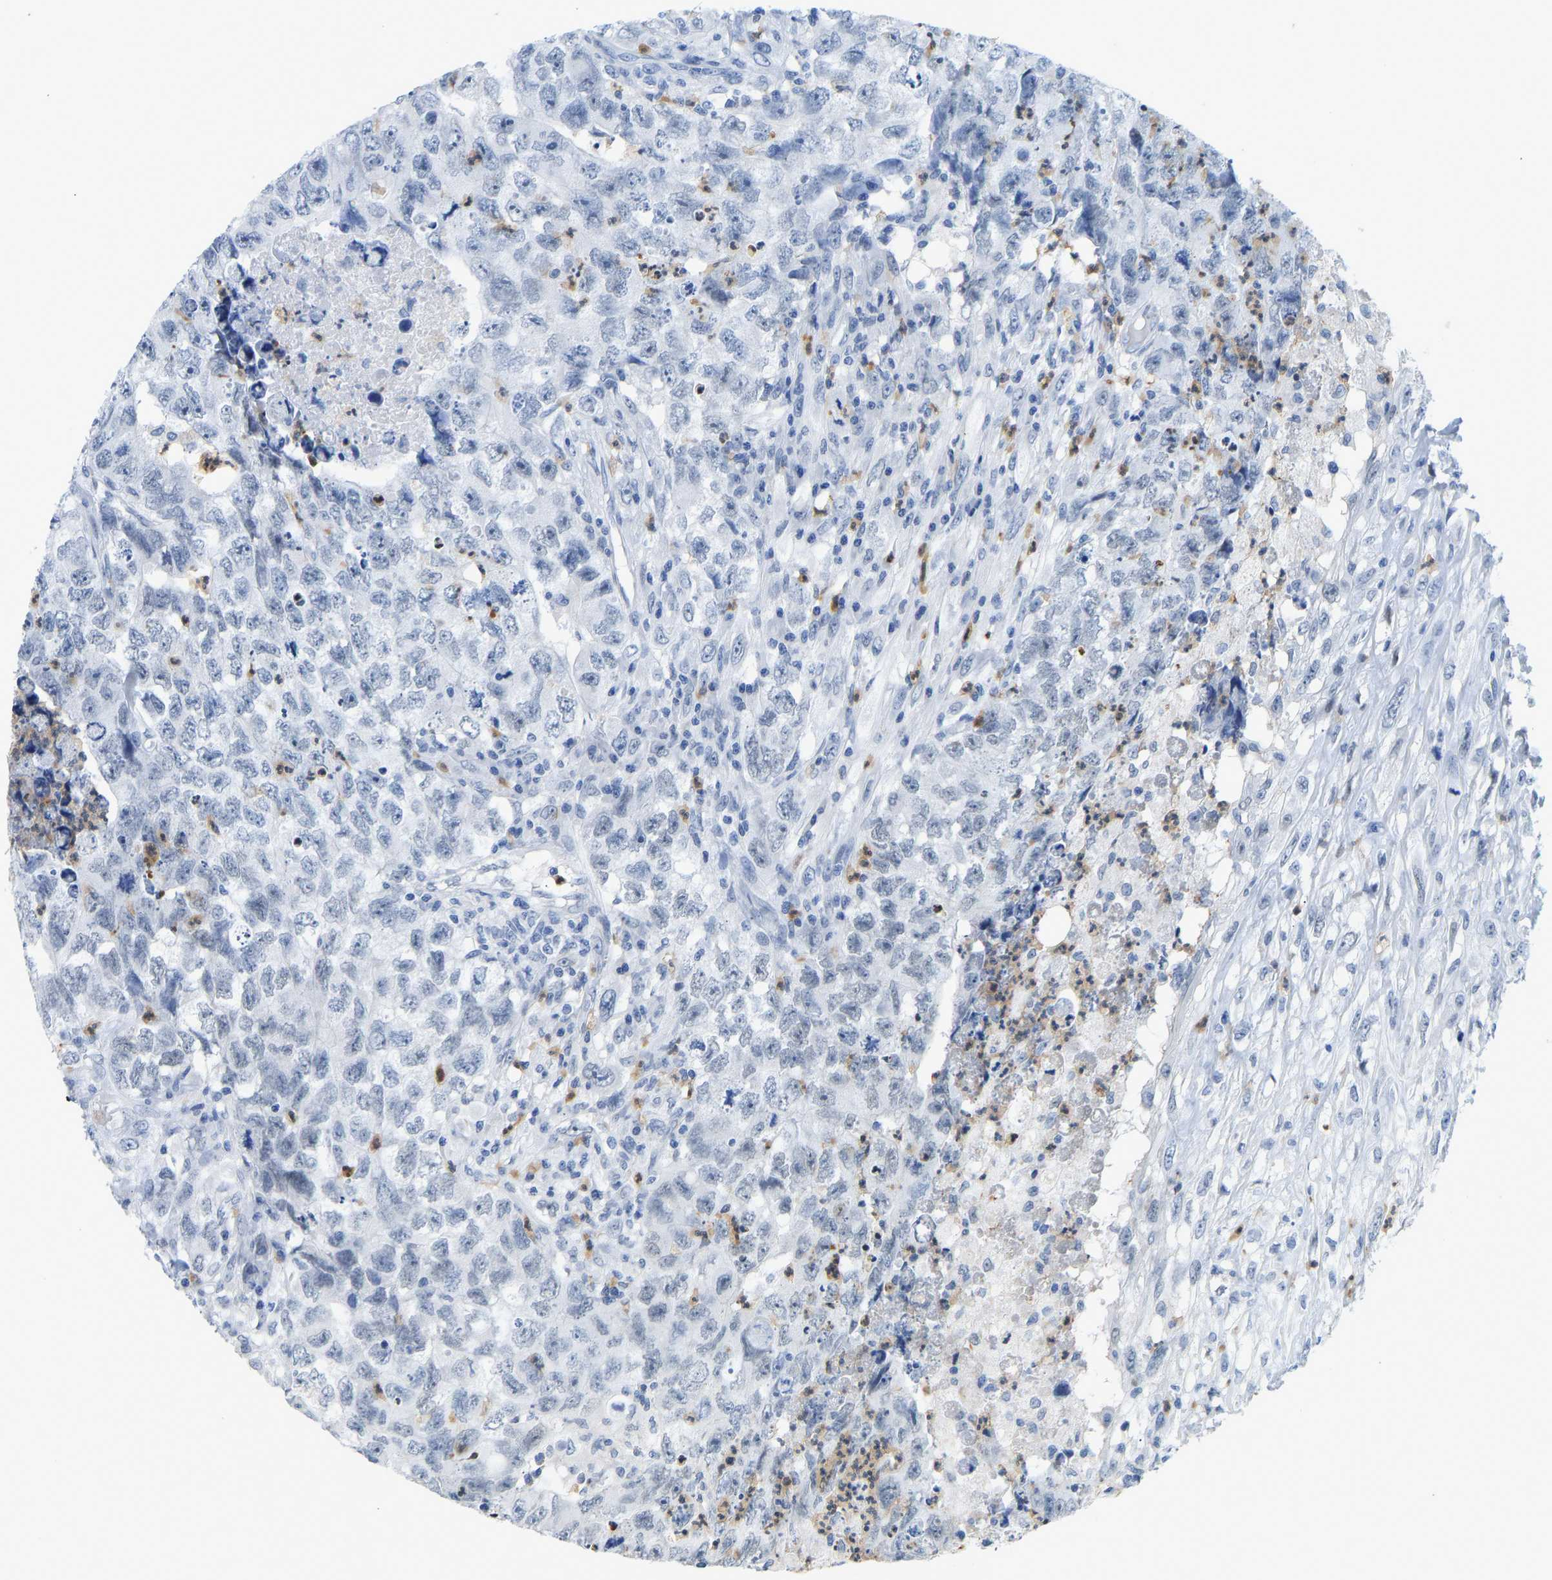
{"staining": {"intensity": "negative", "quantity": "none", "location": "none"}, "tissue": "testis cancer", "cell_type": "Tumor cells", "image_type": "cancer", "snomed": [{"axis": "morphology", "description": "Carcinoma, Embryonal, NOS"}, {"axis": "topography", "description": "Testis"}], "caption": "This image is of testis cancer (embryonal carcinoma) stained with immunohistochemistry (IHC) to label a protein in brown with the nuclei are counter-stained blue. There is no staining in tumor cells.", "gene": "TXNDC2", "patient": {"sex": "male", "age": 32}}